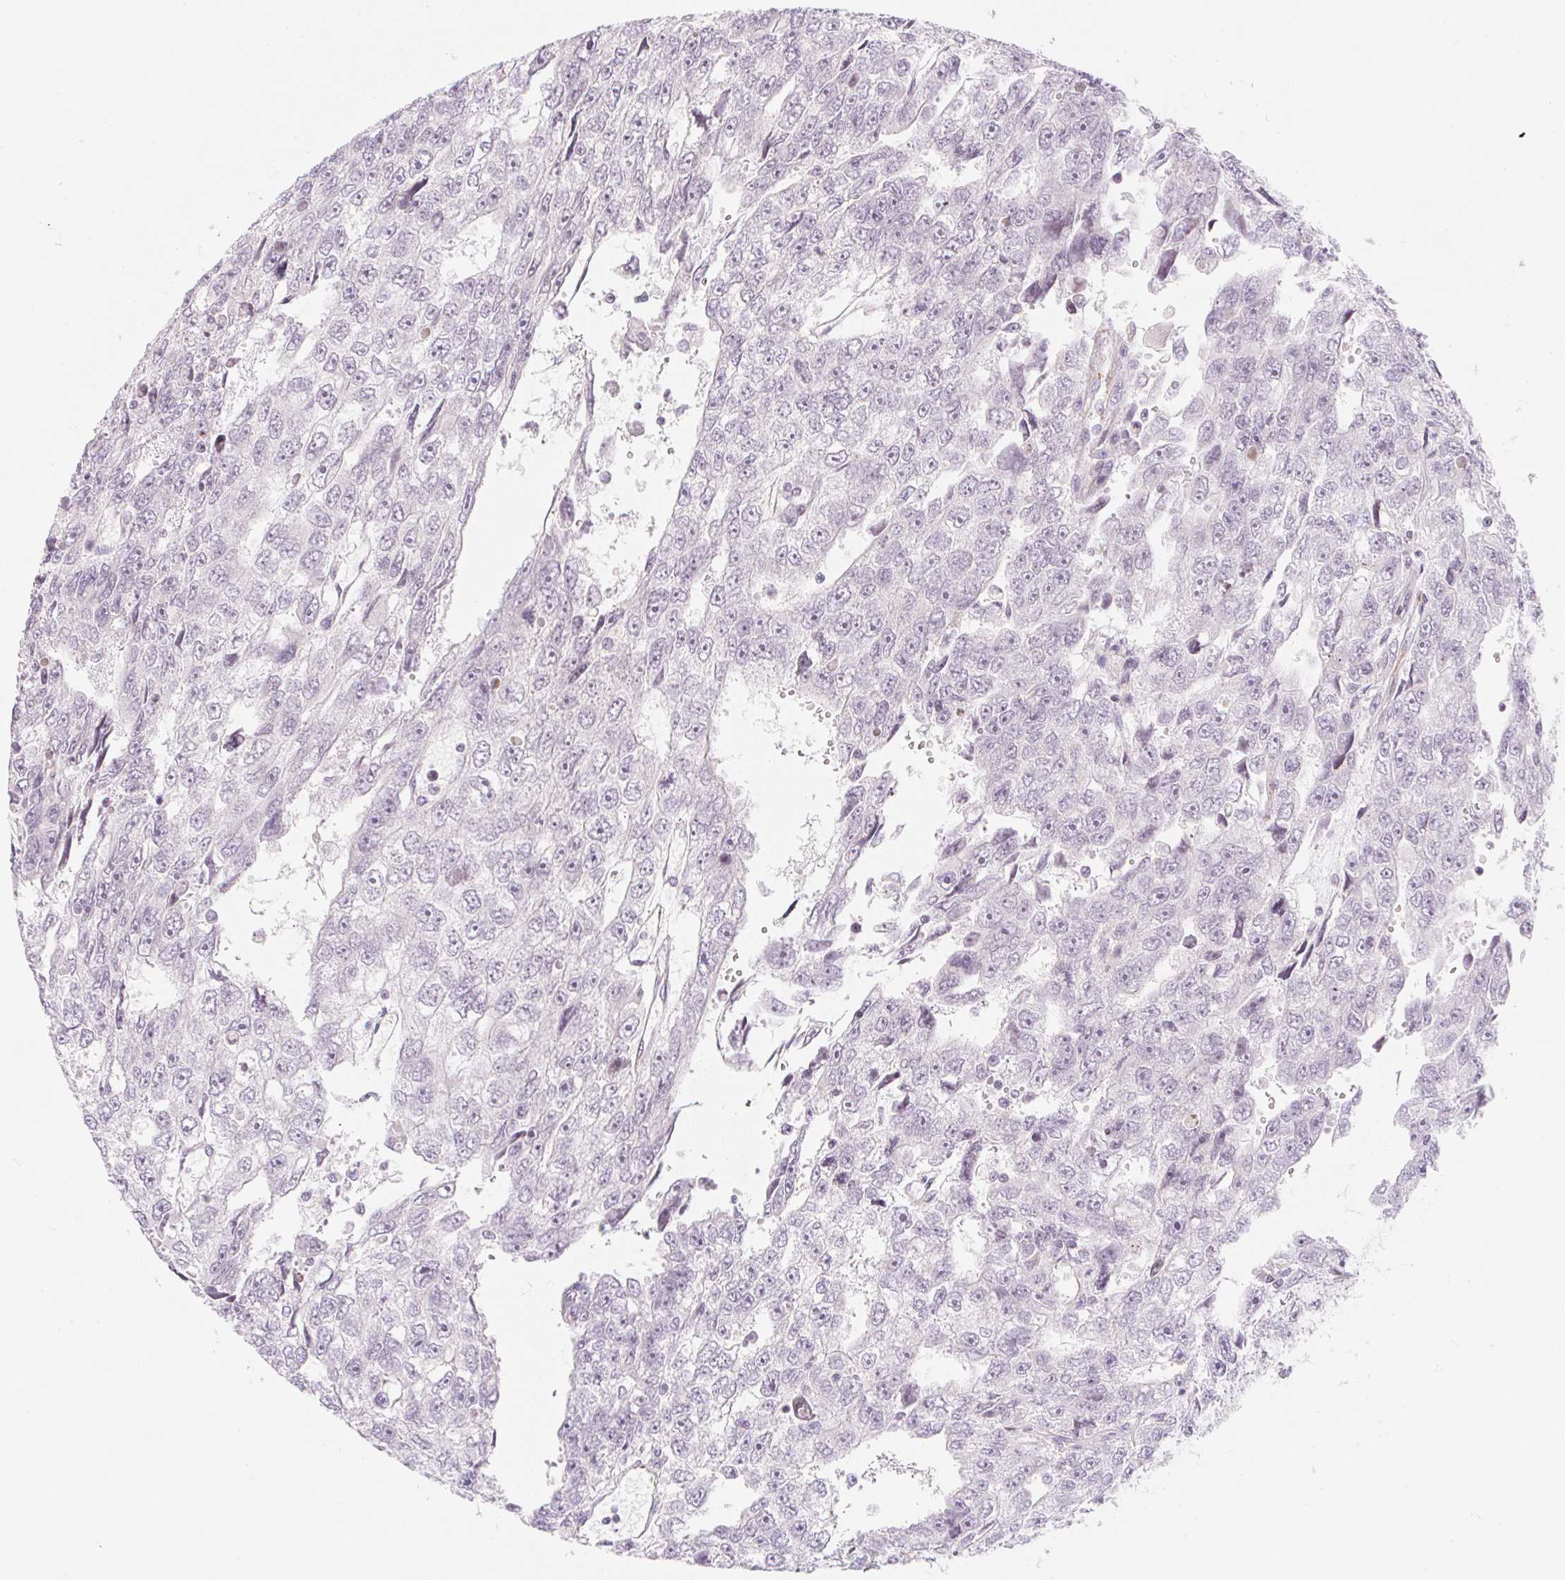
{"staining": {"intensity": "negative", "quantity": "none", "location": "none"}, "tissue": "testis cancer", "cell_type": "Tumor cells", "image_type": "cancer", "snomed": [{"axis": "morphology", "description": "Carcinoma, Embryonal, NOS"}, {"axis": "topography", "description": "Testis"}], "caption": "Tumor cells show no significant protein expression in testis embryonal carcinoma.", "gene": "CASKIN1", "patient": {"sex": "male", "age": 20}}